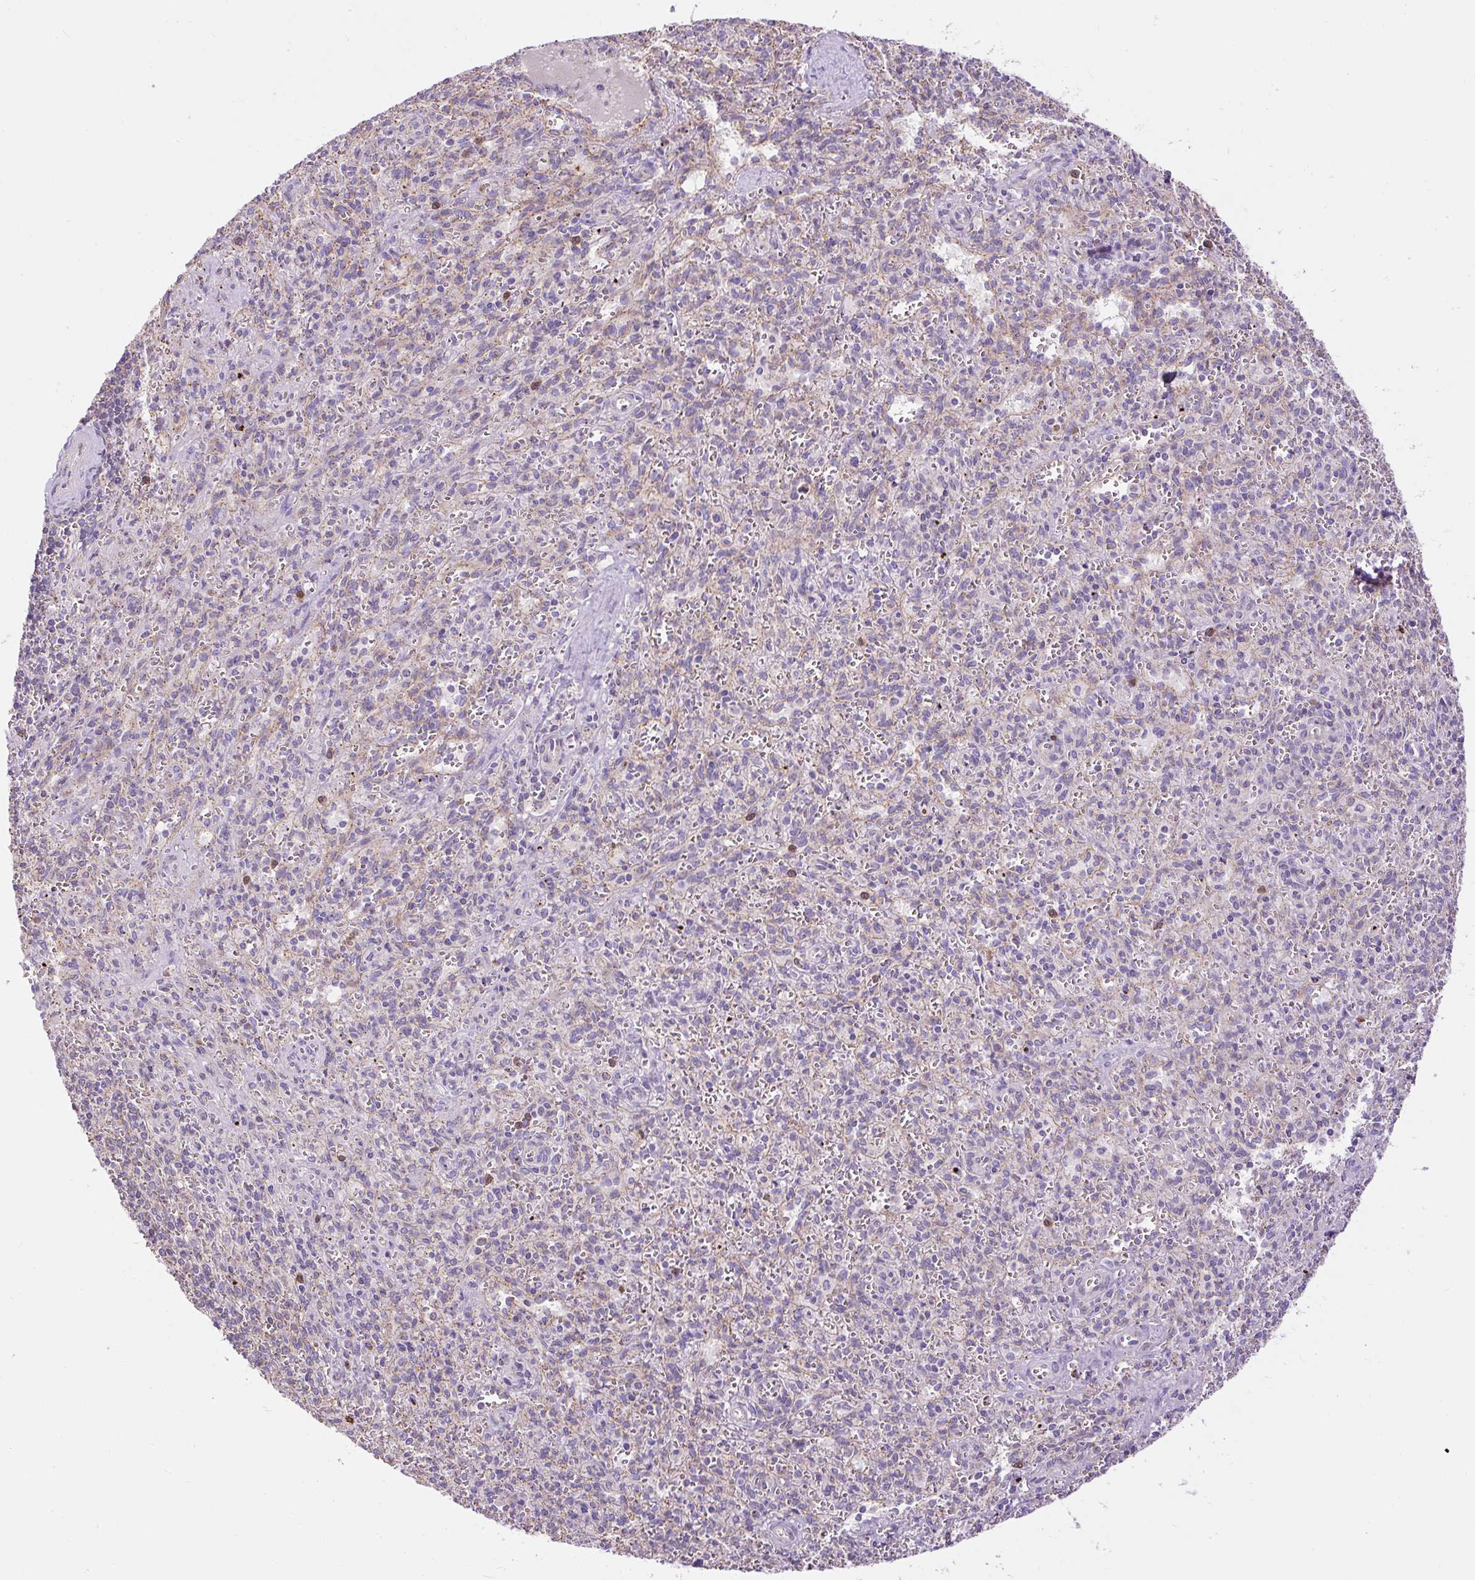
{"staining": {"intensity": "negative", "quantity": "none", "location": "none"}, "tissue": "spleen", "cell_type": "Cells in red pulp", "image_type": "normal", "snomed": [{"axis": "morphology", "description": "Normal tissue, NOS"}, {"axis": "topography", "description": "Spleen"}], "caption": "Immunohistochemistry of normal spleen exhibits no staining in cells in red pulp. (DAB IHC visualized using brightfield microscopy, high magnification).", "gene": "CFAP47", "patient": {"sex": "female", "age": 26}}